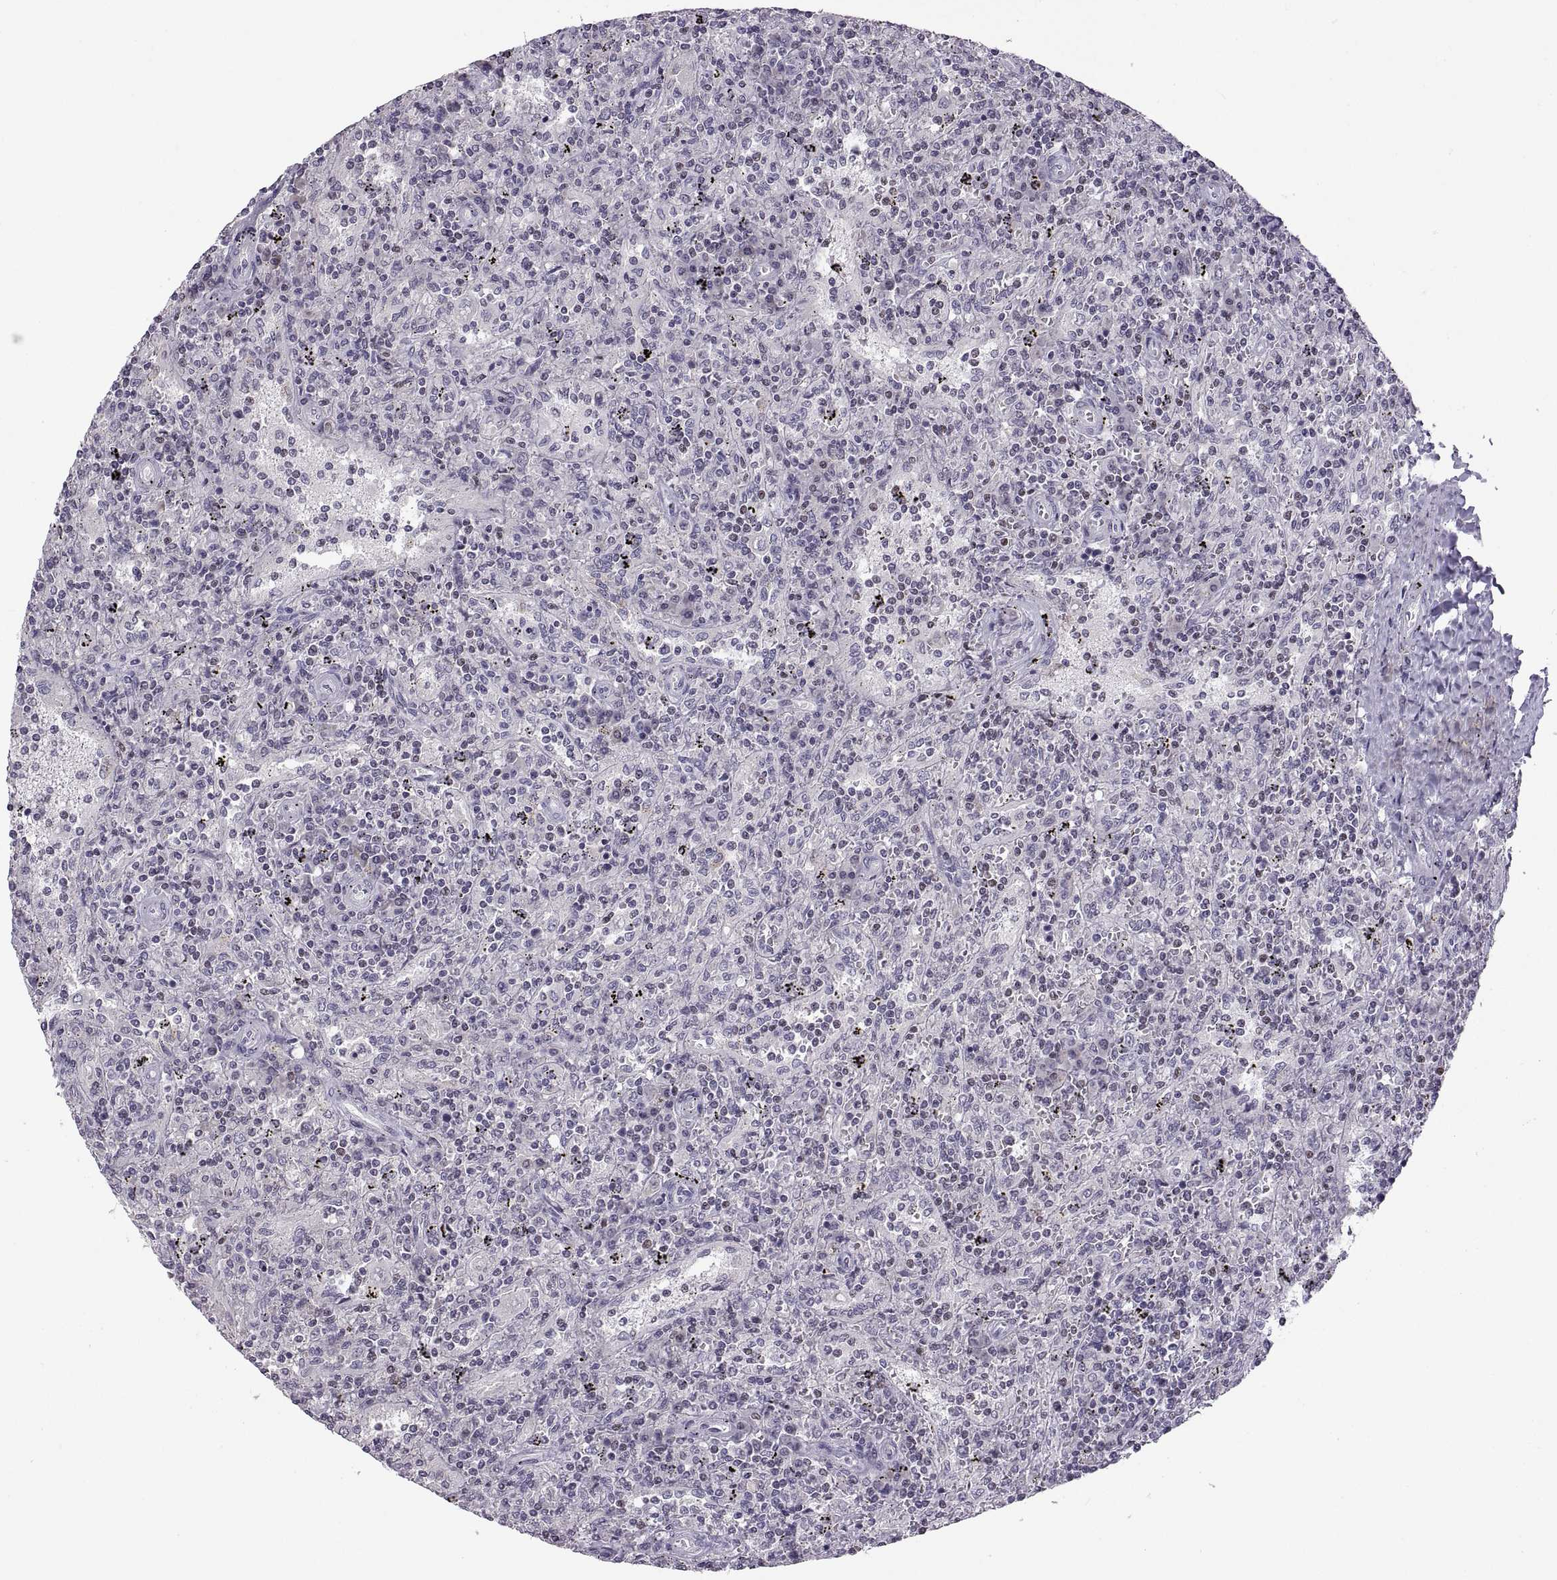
{"staining": {"intensity": "negative", "quantity": "none", "location": "none"}, "tissue": "lymphoma", "cell_type": "Tumor cells", "image_type": "cancer", "snomed": [{"axis": "morphology", "description": "Malignant lymphoma, non-Hodgkin's type, Low grade"}, {"axis": "topography", "description": "Spleen"}], "caption": "This photomicrograph is of lymphoma stained with IHC to label a protein in brown with the nuclei are counter-stained blue. There is no expression in tumor cells. (IHC, brightfield microscopy, high magnification).", "gene": "NEK2", "patient": {"sex": "male", "age": 62}}